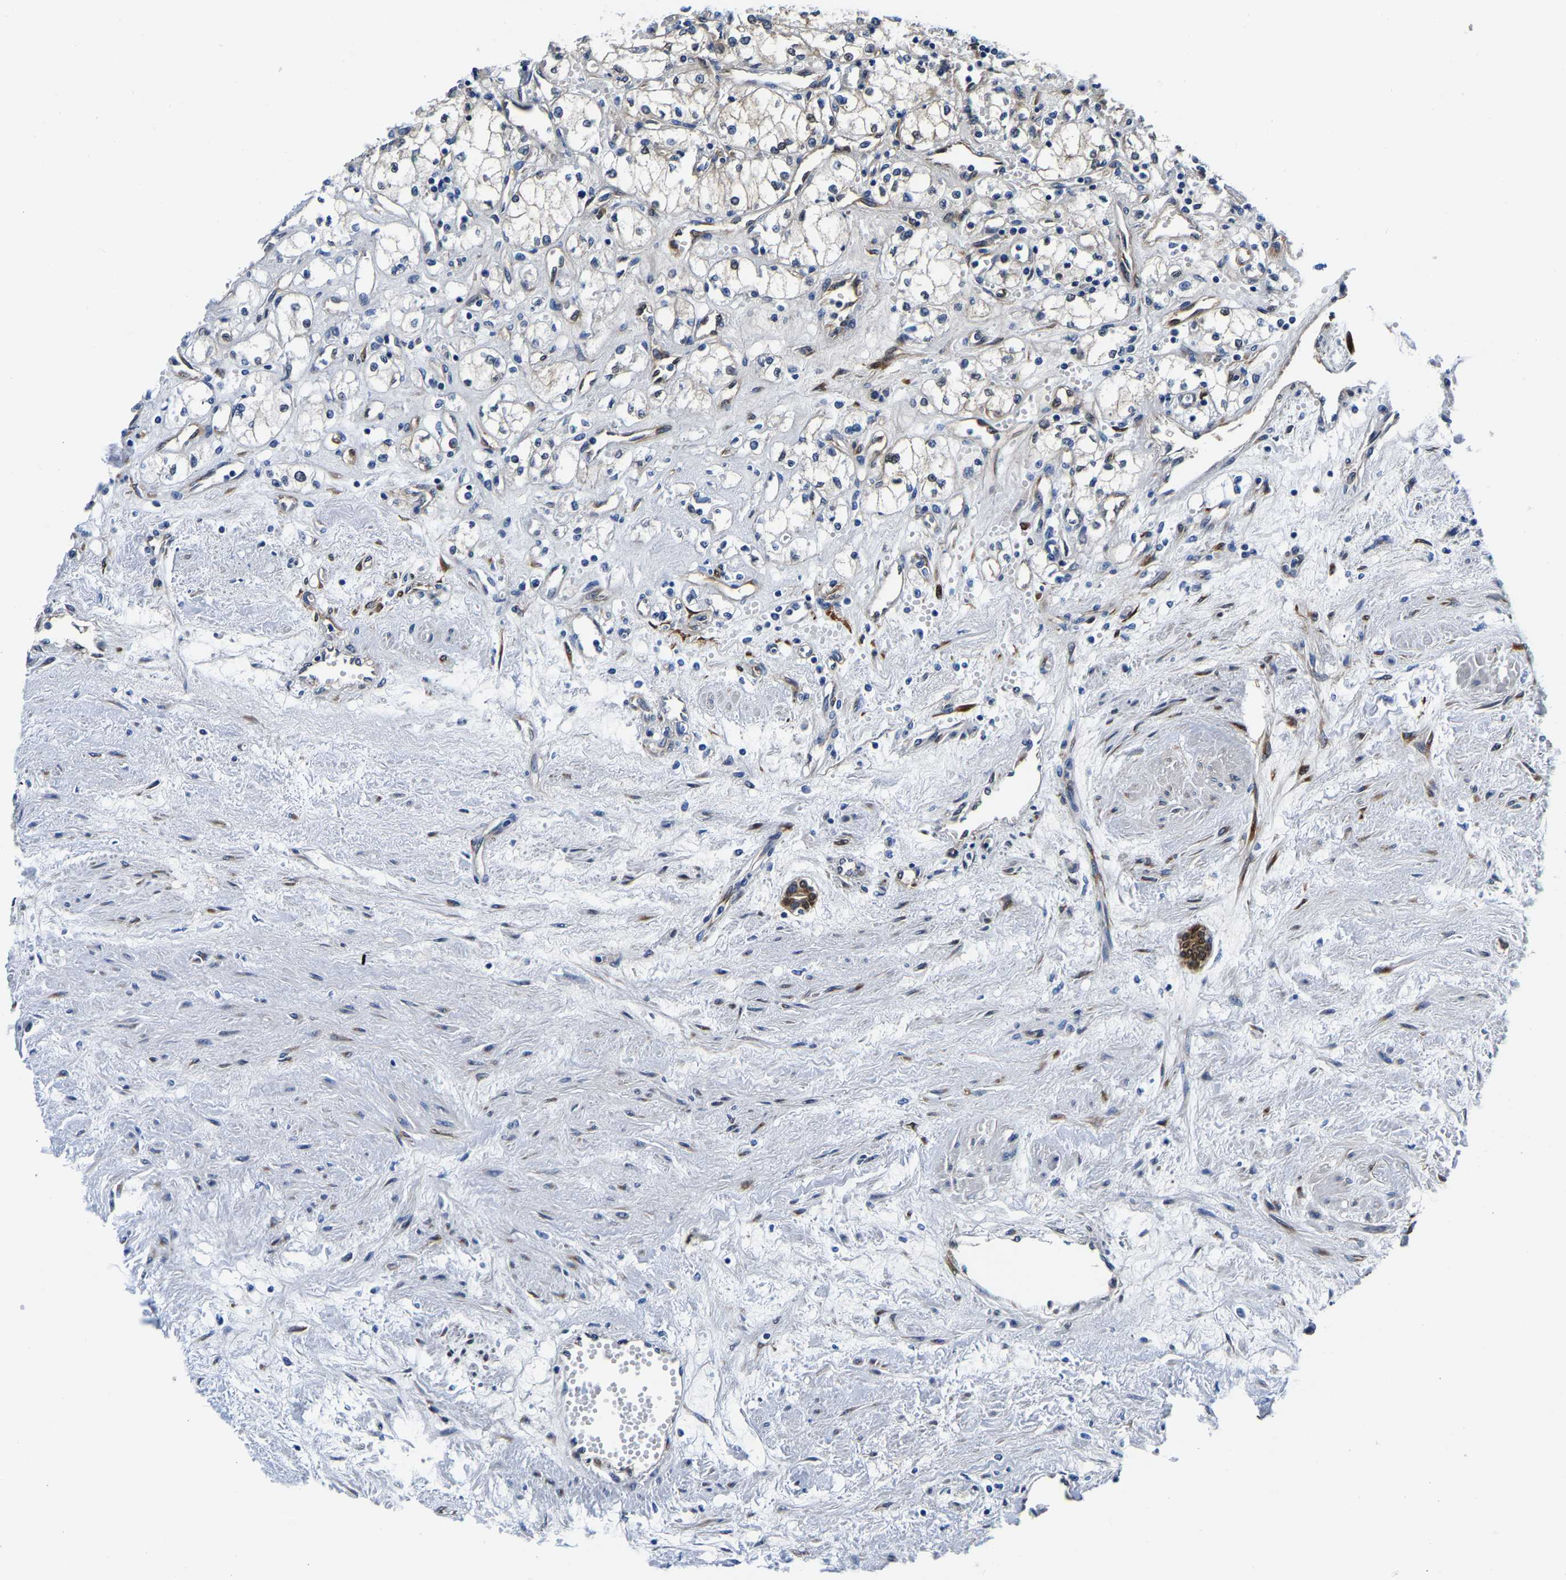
{"staining": {"intensity": "negative", "quantity": "none", "location": "none"}, "tissue": "renal cancer", "cell_type": "Tumor cells", "image_type": "cancer", "snomed": [{"axis": "morphology", "description": "Adenocarcinoma, NOS"}, {"axis": "topography", "description": "Kidney"}], "caption": "Renal adenocarcinoma was stained to show a protein in brown. There is no significant staining in tumor cells.", "gene": "S100A13", "patient": {"sex": "male", "age": 59}}